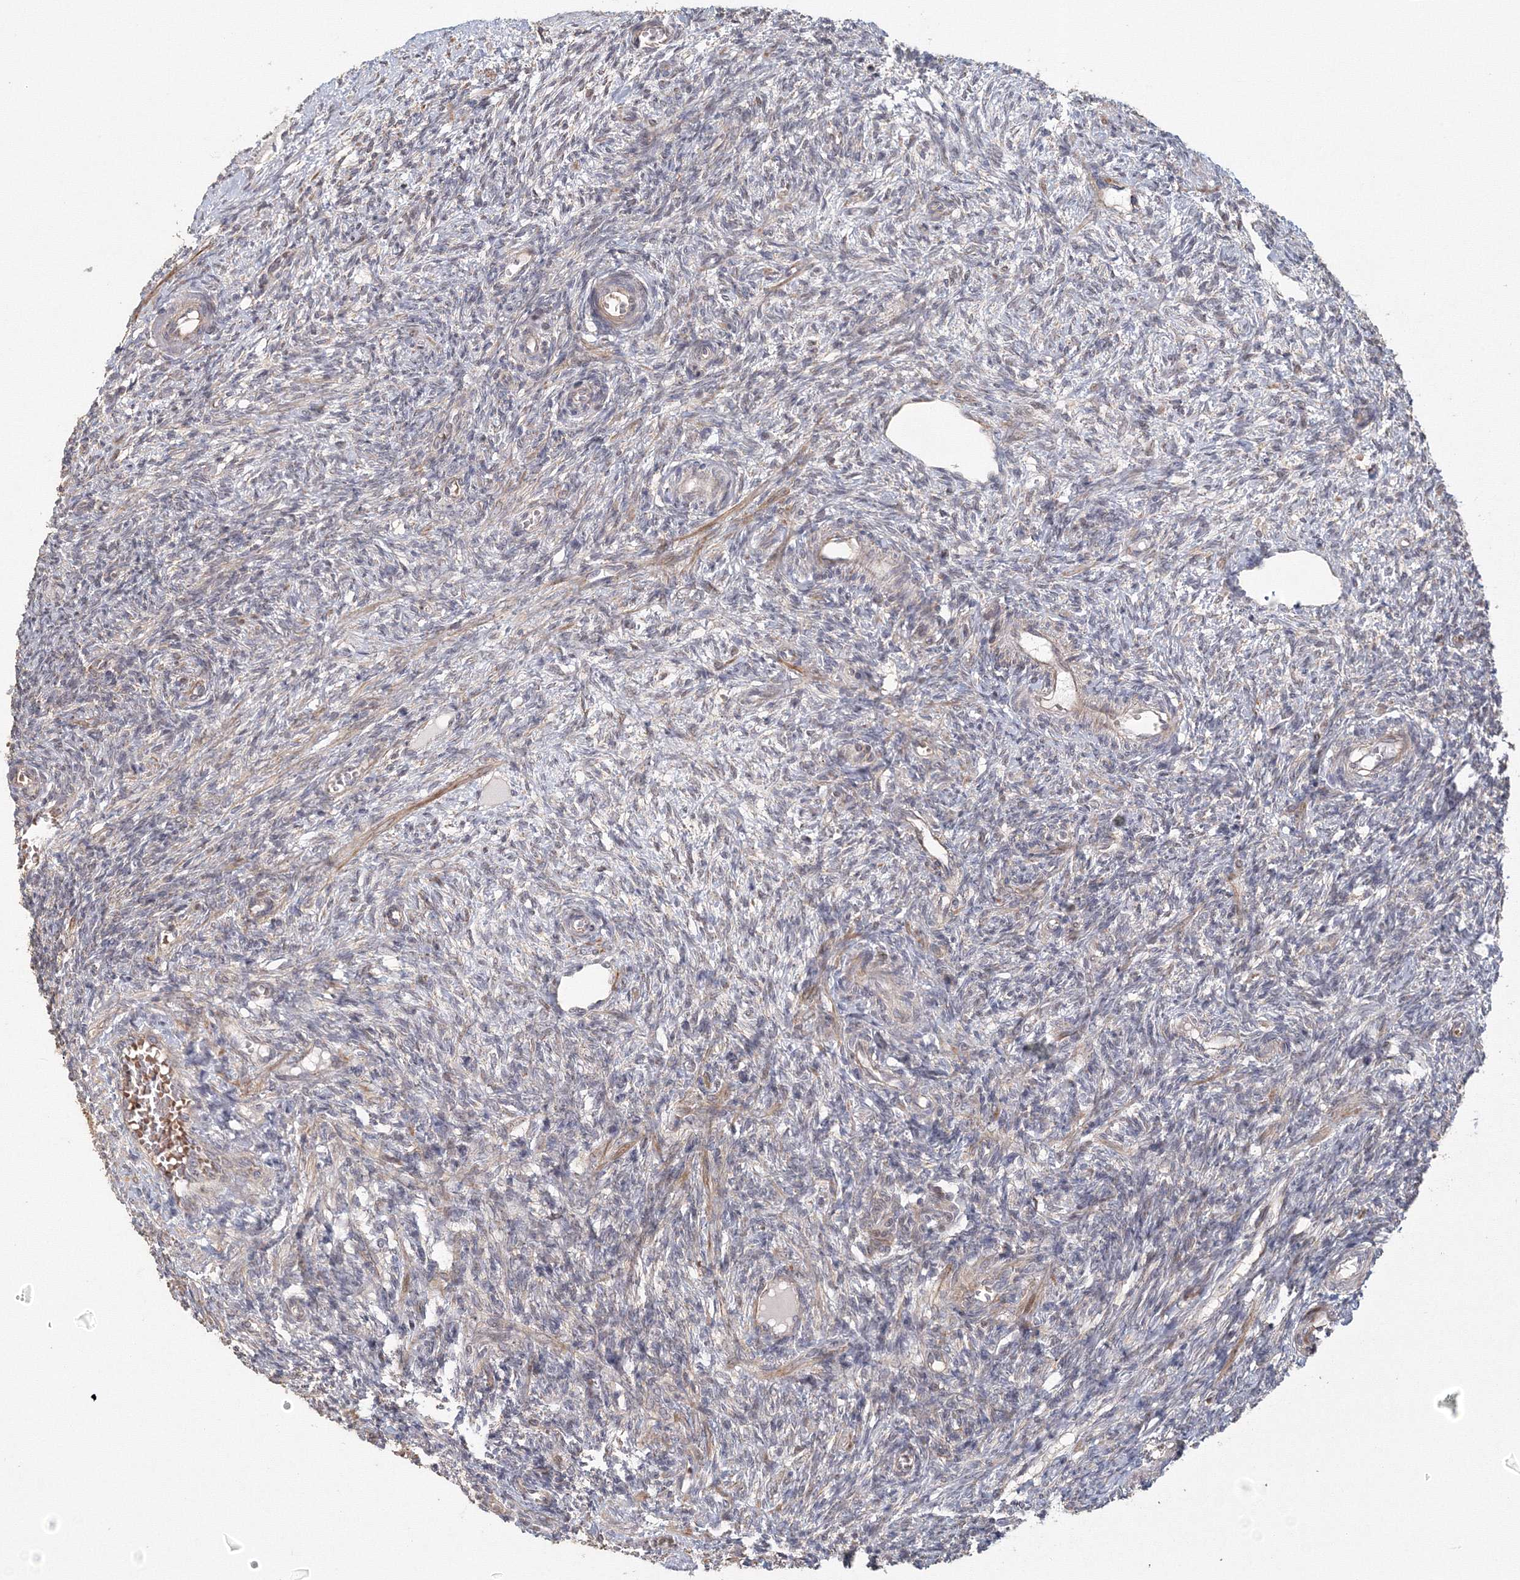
{"staining": {"intensity": "moderate", "quantity": "<25%", "location": "cytoplasmic/membranous"}, "tissue": "ovary", "cell_type": "Ovarian stroma cells", "image_type": "normal", "snomed": [{"axis": "morphology", "description": "Normal tissue, NOS"}, {"axis": "topography", "description": "Ovary"}], "caption": "A photomicrograph of ovary stained for a protein reveals moderate cytoplasmic/membranous brown staining in ovarian stroma cells. (DAB (3,3'-diaminobenzidine) IHC, brown staining for protein, blue staining for nuclei).", "gene": "TACC2", "patient": {"sex": "female", "age": 27}}